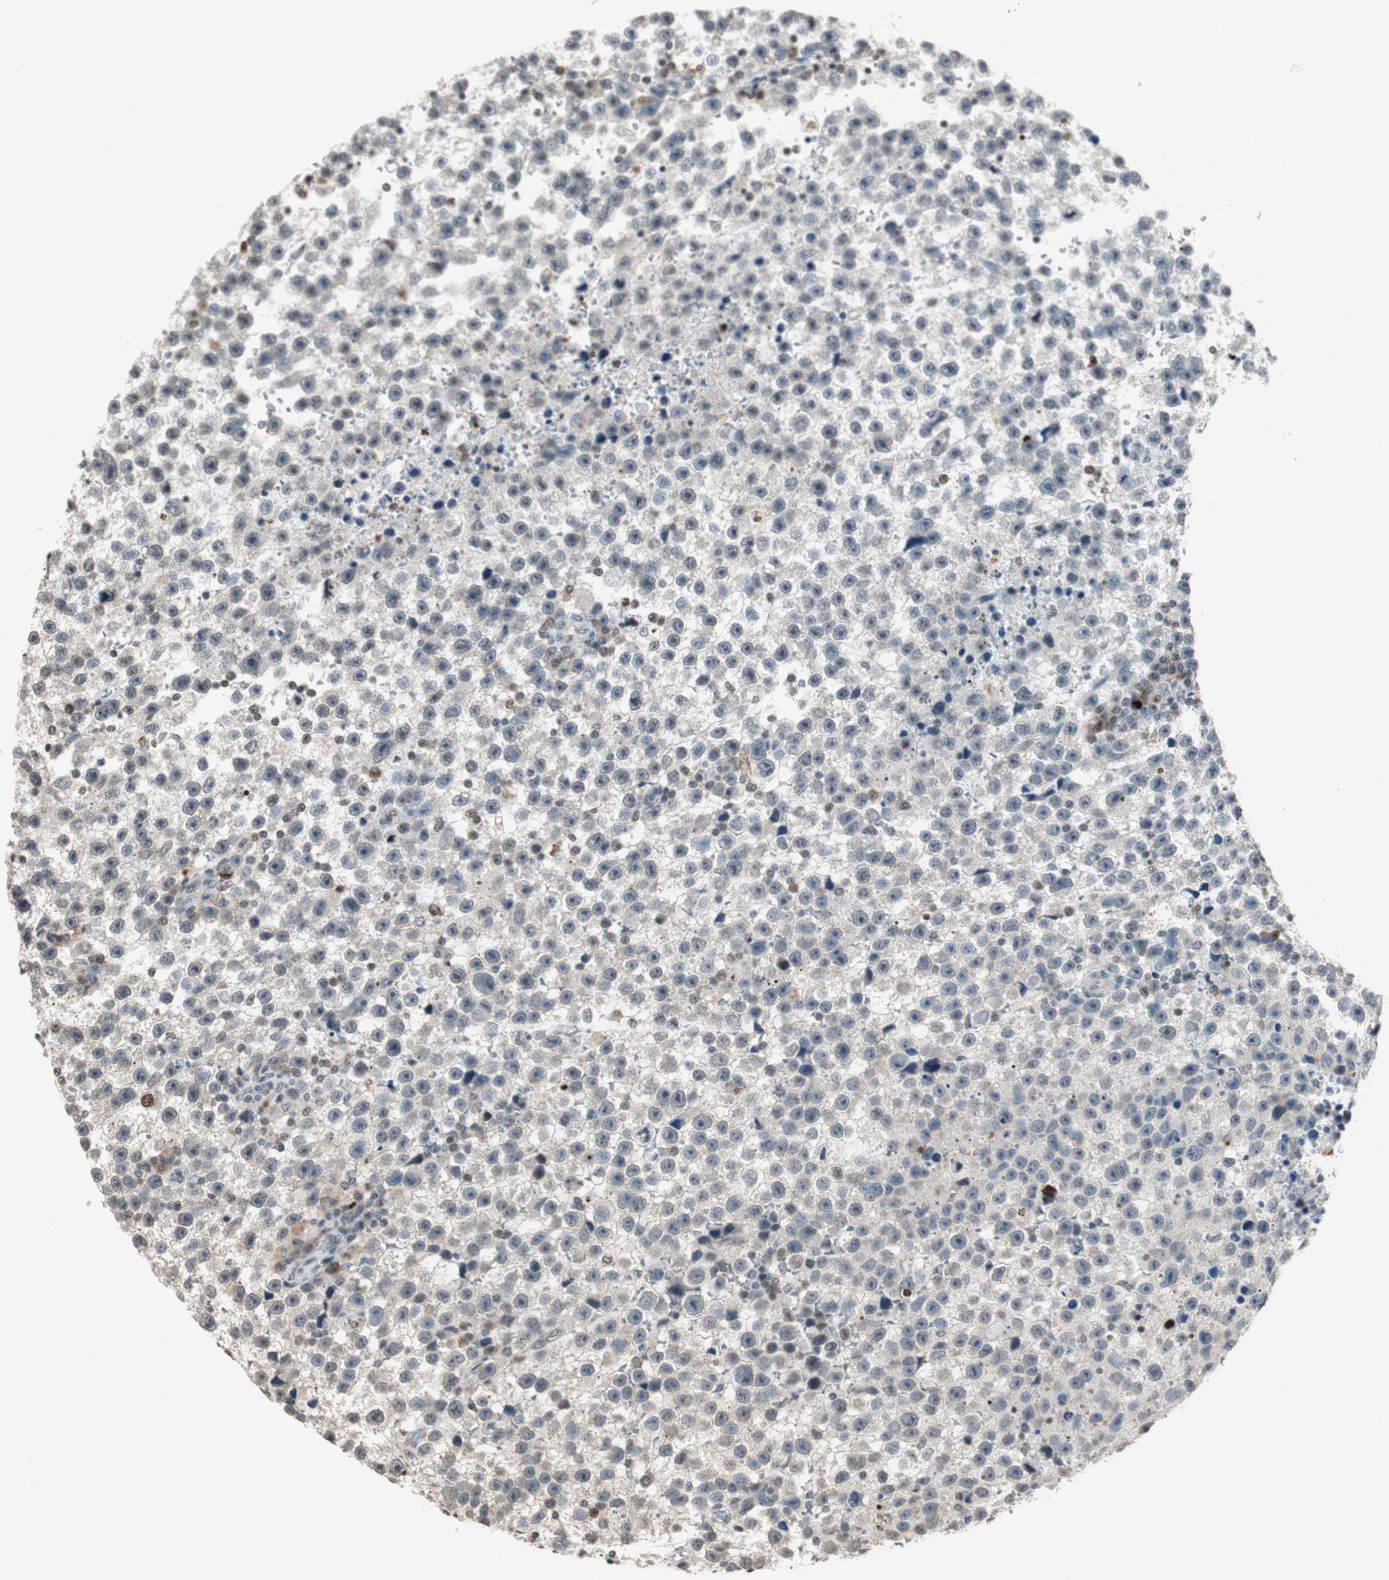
{"staining": {"intensity": "negative", "quantity": "none", "location": "none"}, "tissue": "testis cancer", "cell_type": "Tumor cells", "image_type": "cancer", "snomed": [{"axis": "morphology", "description": "Seminoma, NOS"}, {"axis": "topography", "description": "Testis"}], "caption": "Immunohistochemistry (IHC) histopathology image of neoplastic tissue: testis cancer (seminoma) stained with DAB shows no significant protein expression in tumor cells. (DAB (3,3'-diaminobenzidine) immunohistochemistry (IHC), high magnification).", "gene": "PRELID1", "patient": {"sex": "male", "age": 33}}